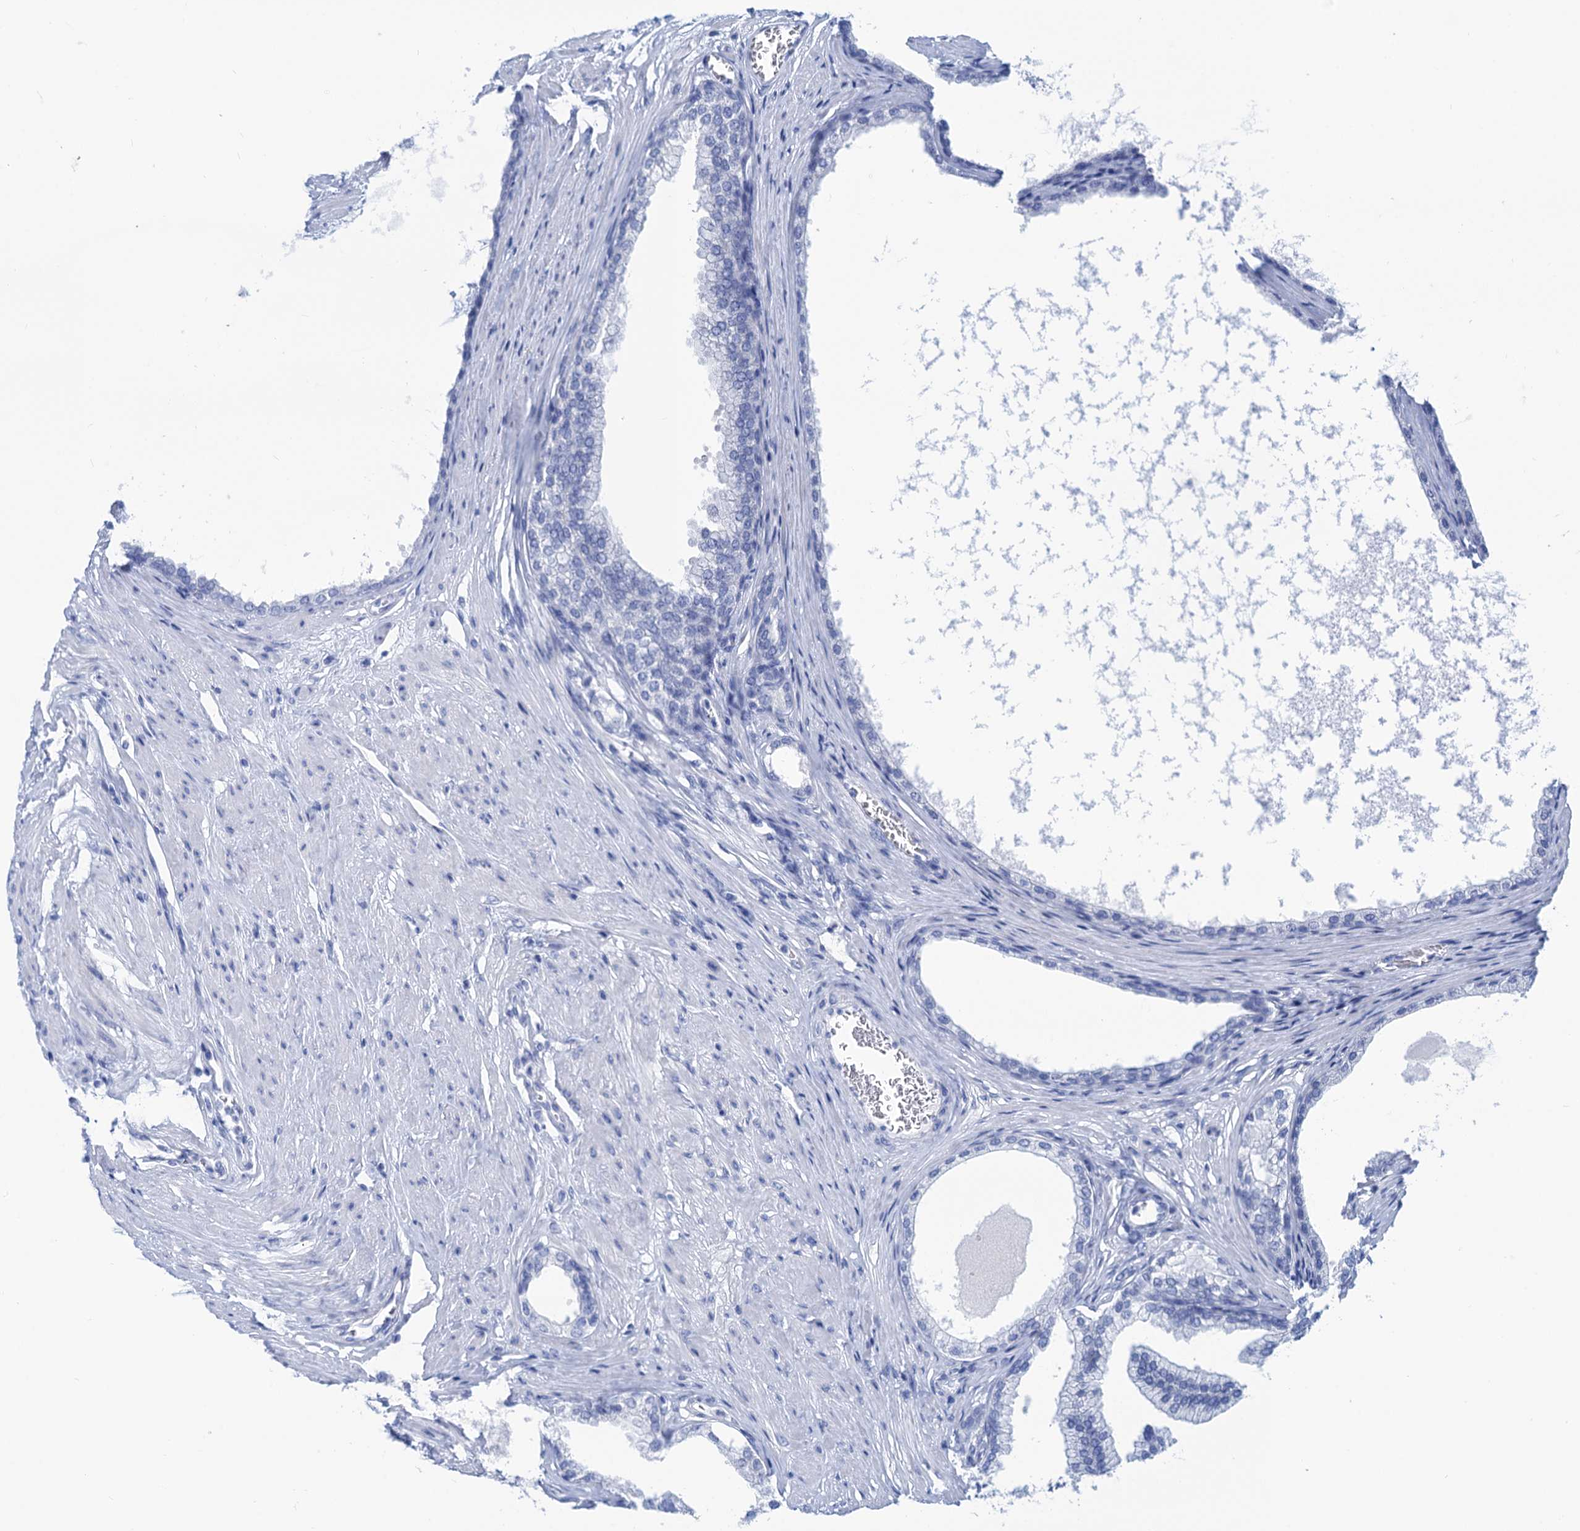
{"staining": {"intensity": "negative", "quantity": "none", "location": "none"}, "tissue": "prostate", "cell_type": "Glandular cells", "image_type": "normal", "snomed": [{"axis": "morphology", "description": "Normal tissue, NOS"}, {"axis": "morphology", "description": "Urothelial carcinoma, Low grade"}, {"axis": "topography", "description": "Urinary bladder"}, {"axis": "topography", "description": "Prostate"}], "caption": "This is a histopathology image of IHC staining of normal prostate, which shows no positivity in glandular cells.", "gene": "CABYR", "patient": {"sex": "male", "age": 60}}